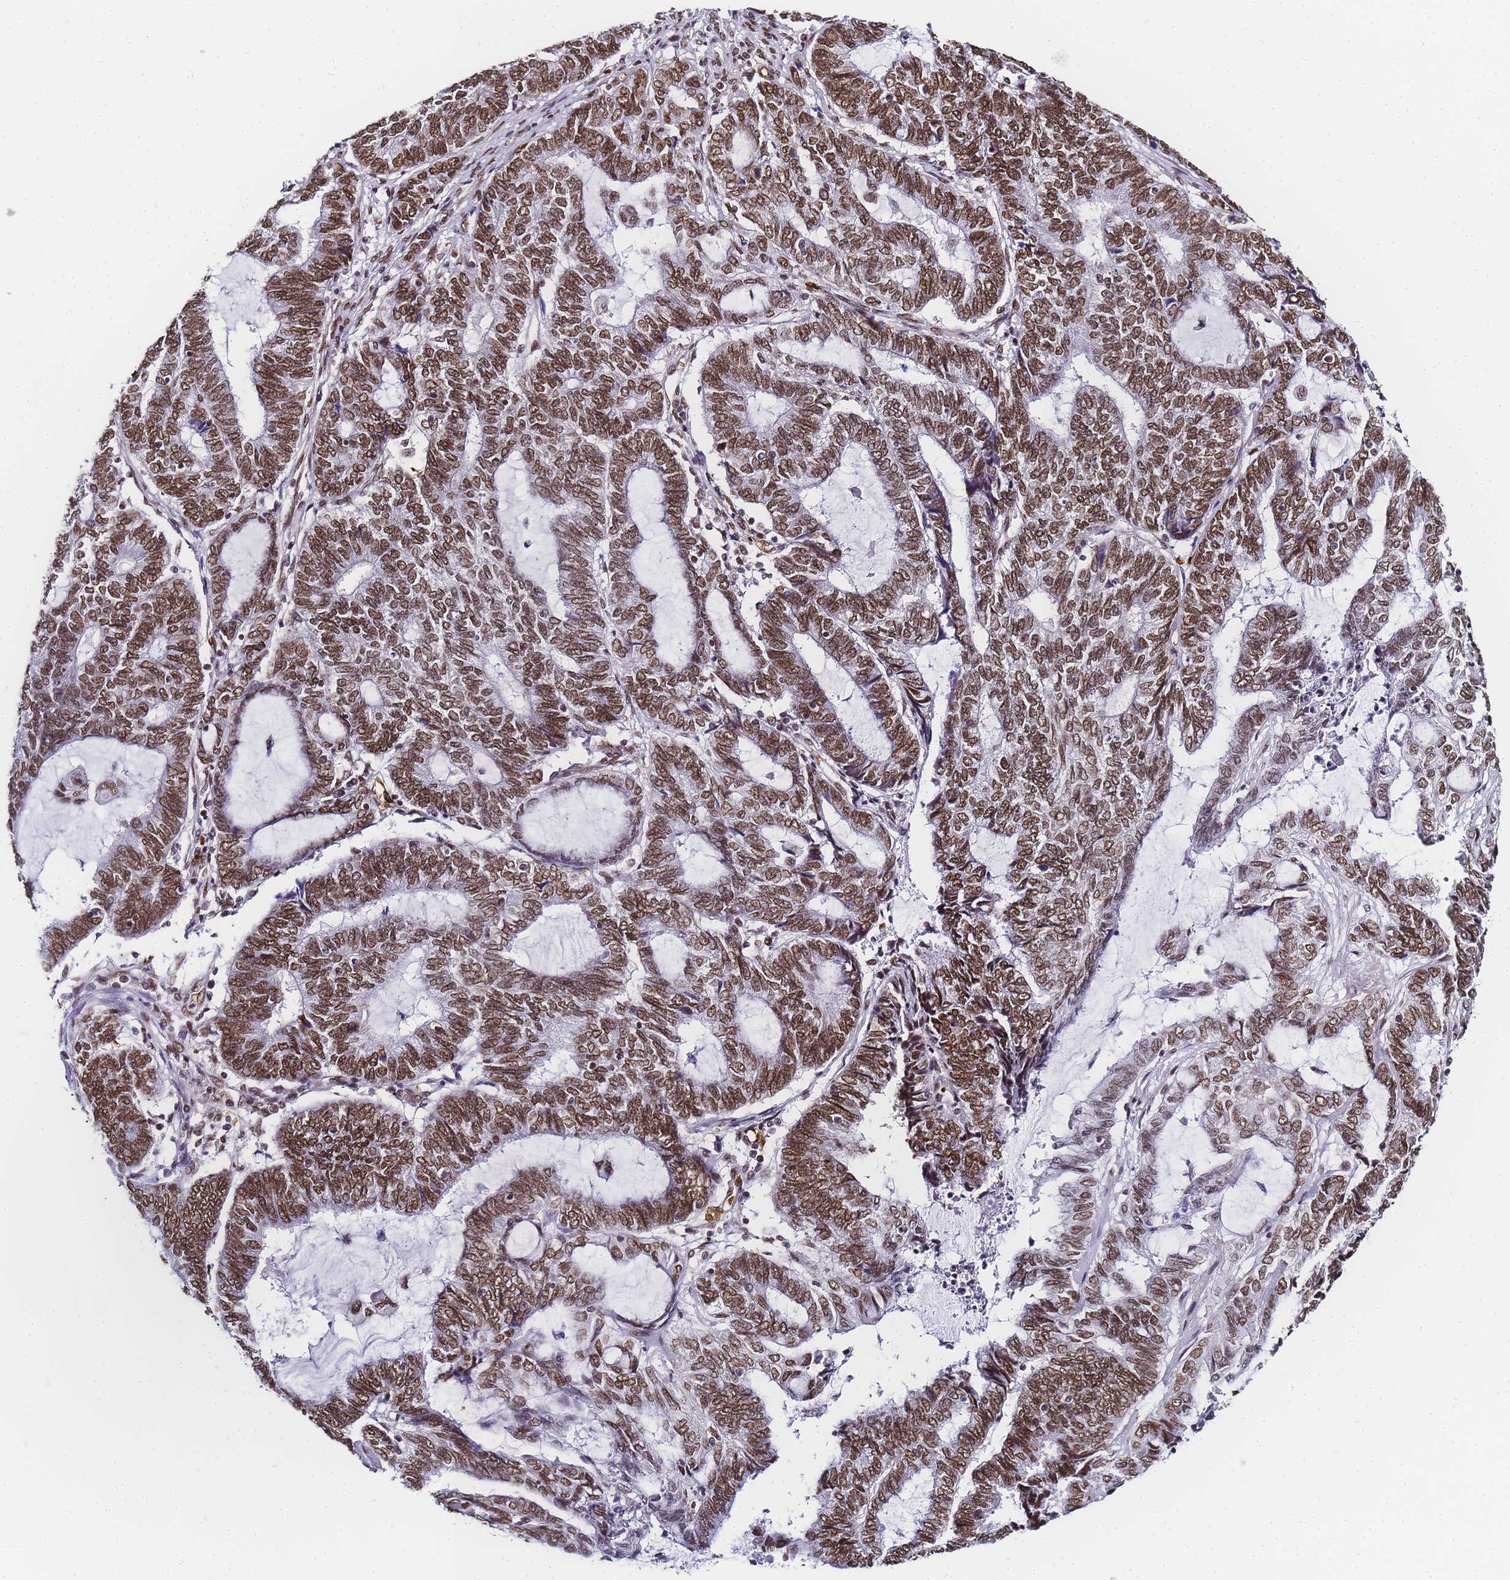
{"staining": {"intensity": "moderate", "quantity": ">75%", "location": "nuclear"}, "tissue": "endometrial cancer", "cell_type": "Tumor cells", "image_type": "cancer", "snomed": [{"axis": "morphology", "description": "Adenocarcinoma, NOS"}, {"axis": "topography", "description": "Uterus"}, {"axis": "topography", "description": "Endometrium"}], "caption": "This micrograph demonstrates immunohistochemistry staining of human endometrial adenocarcinoma, with medium moderate nuclear expression in about >75% of tumor cells.", "gene": "POLR1A", "patient": {"sex": "female", "age": 70}}